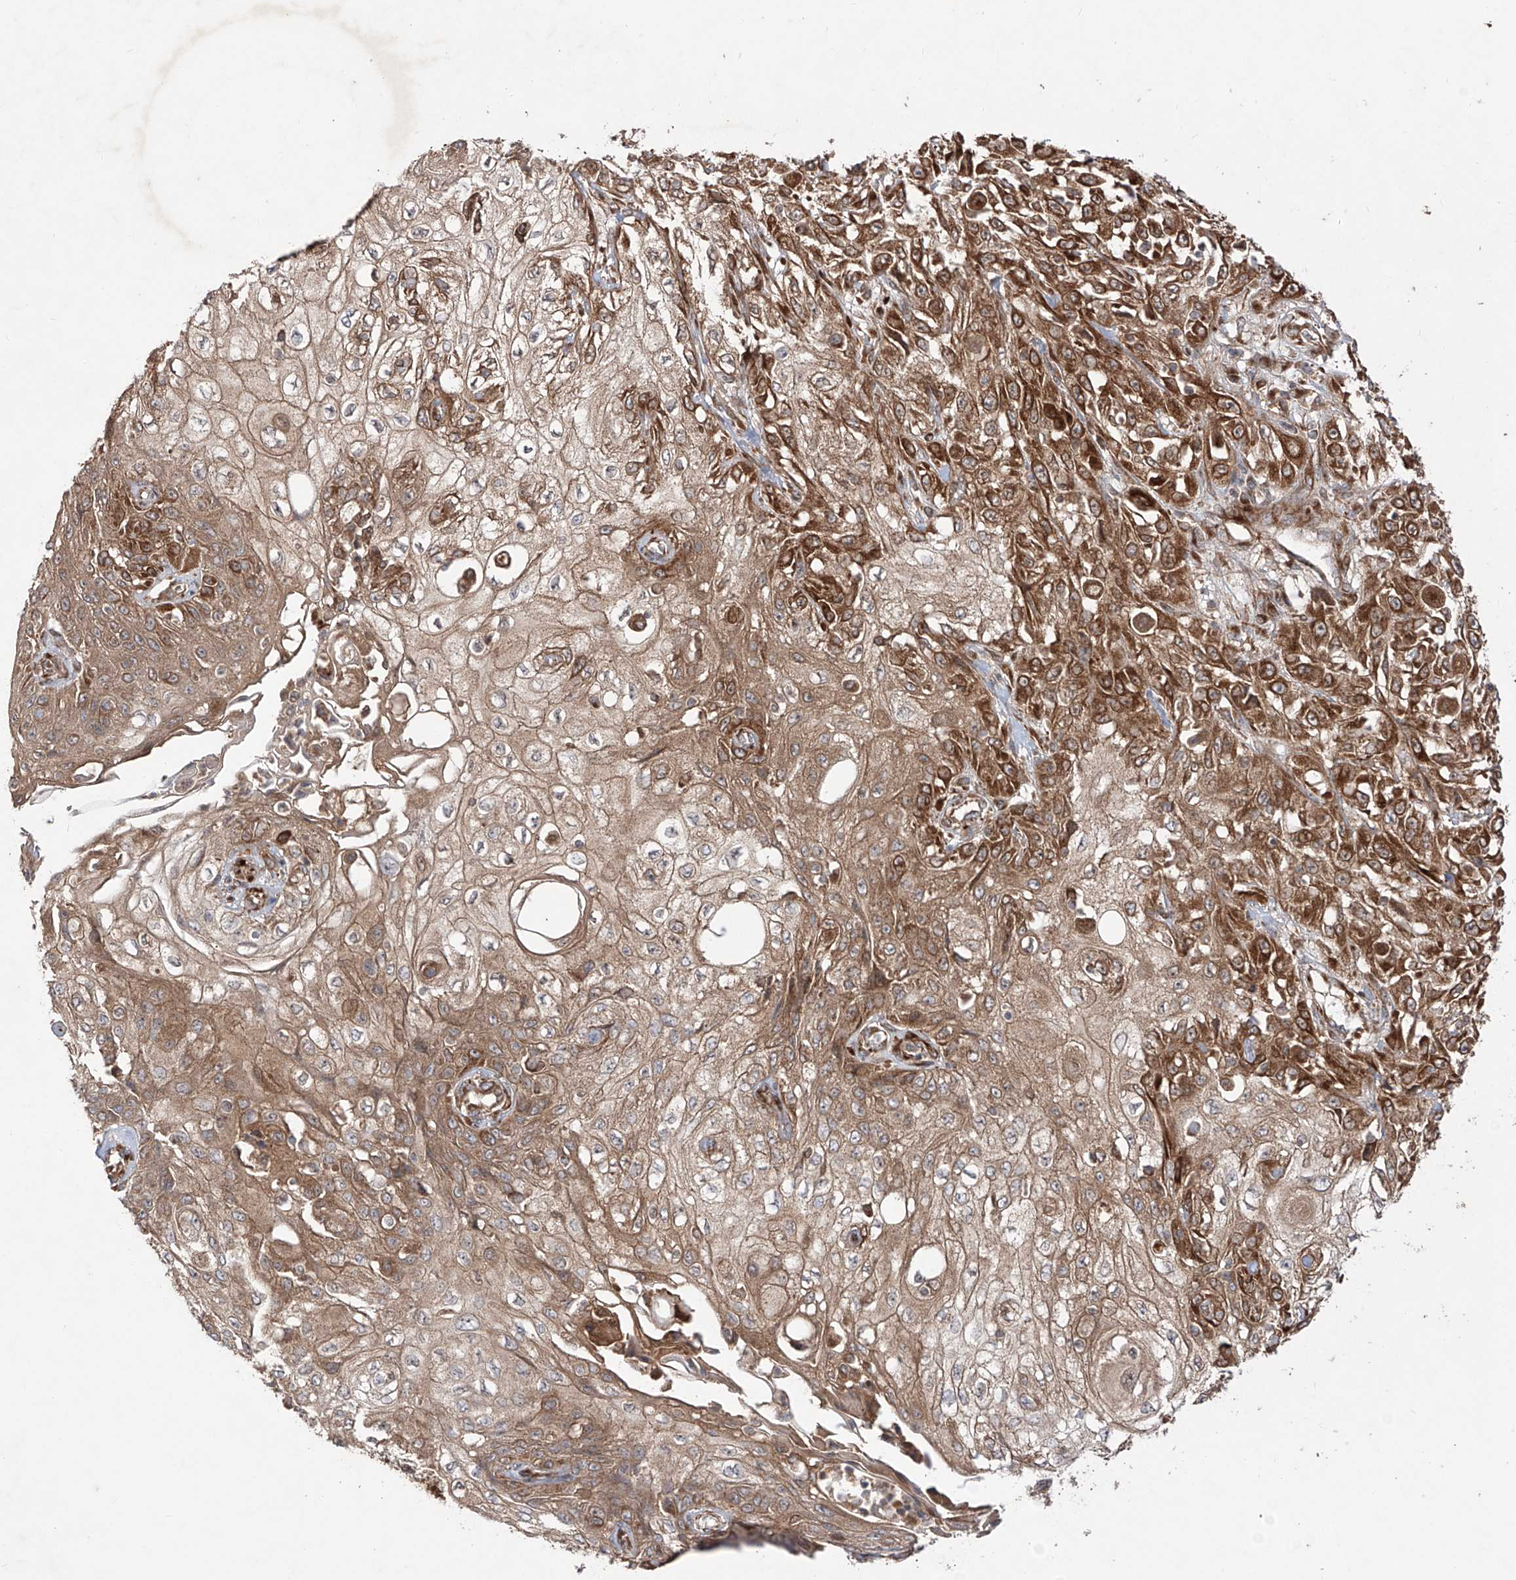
{"staining": {"intensity": "strong", "quantity": ">75%", "location": "cytoplasmic/membranous"}, "tissue": "skin cancer", "cell_type": "Tumor cells", "image_type": "cancer", "snomed": [{"axis": "morphology", "description": "Squamous cell carcinoma, NOS"}, {"axis": "morphology", "description": "Squamous cell carcinoma, metastatic, NOS"}, {"axis": "topography", "description": "Skin"}, {"axis": "topography", "description": "Lymph node"}], "caption": "Tumor cells display strong cytoplasmic/membranous expression in approximately >75% of cells in skin cancer (squamous cell carcinoma).", "gene": "YKT6", "patient": {"sex": "male", "age": 75}}